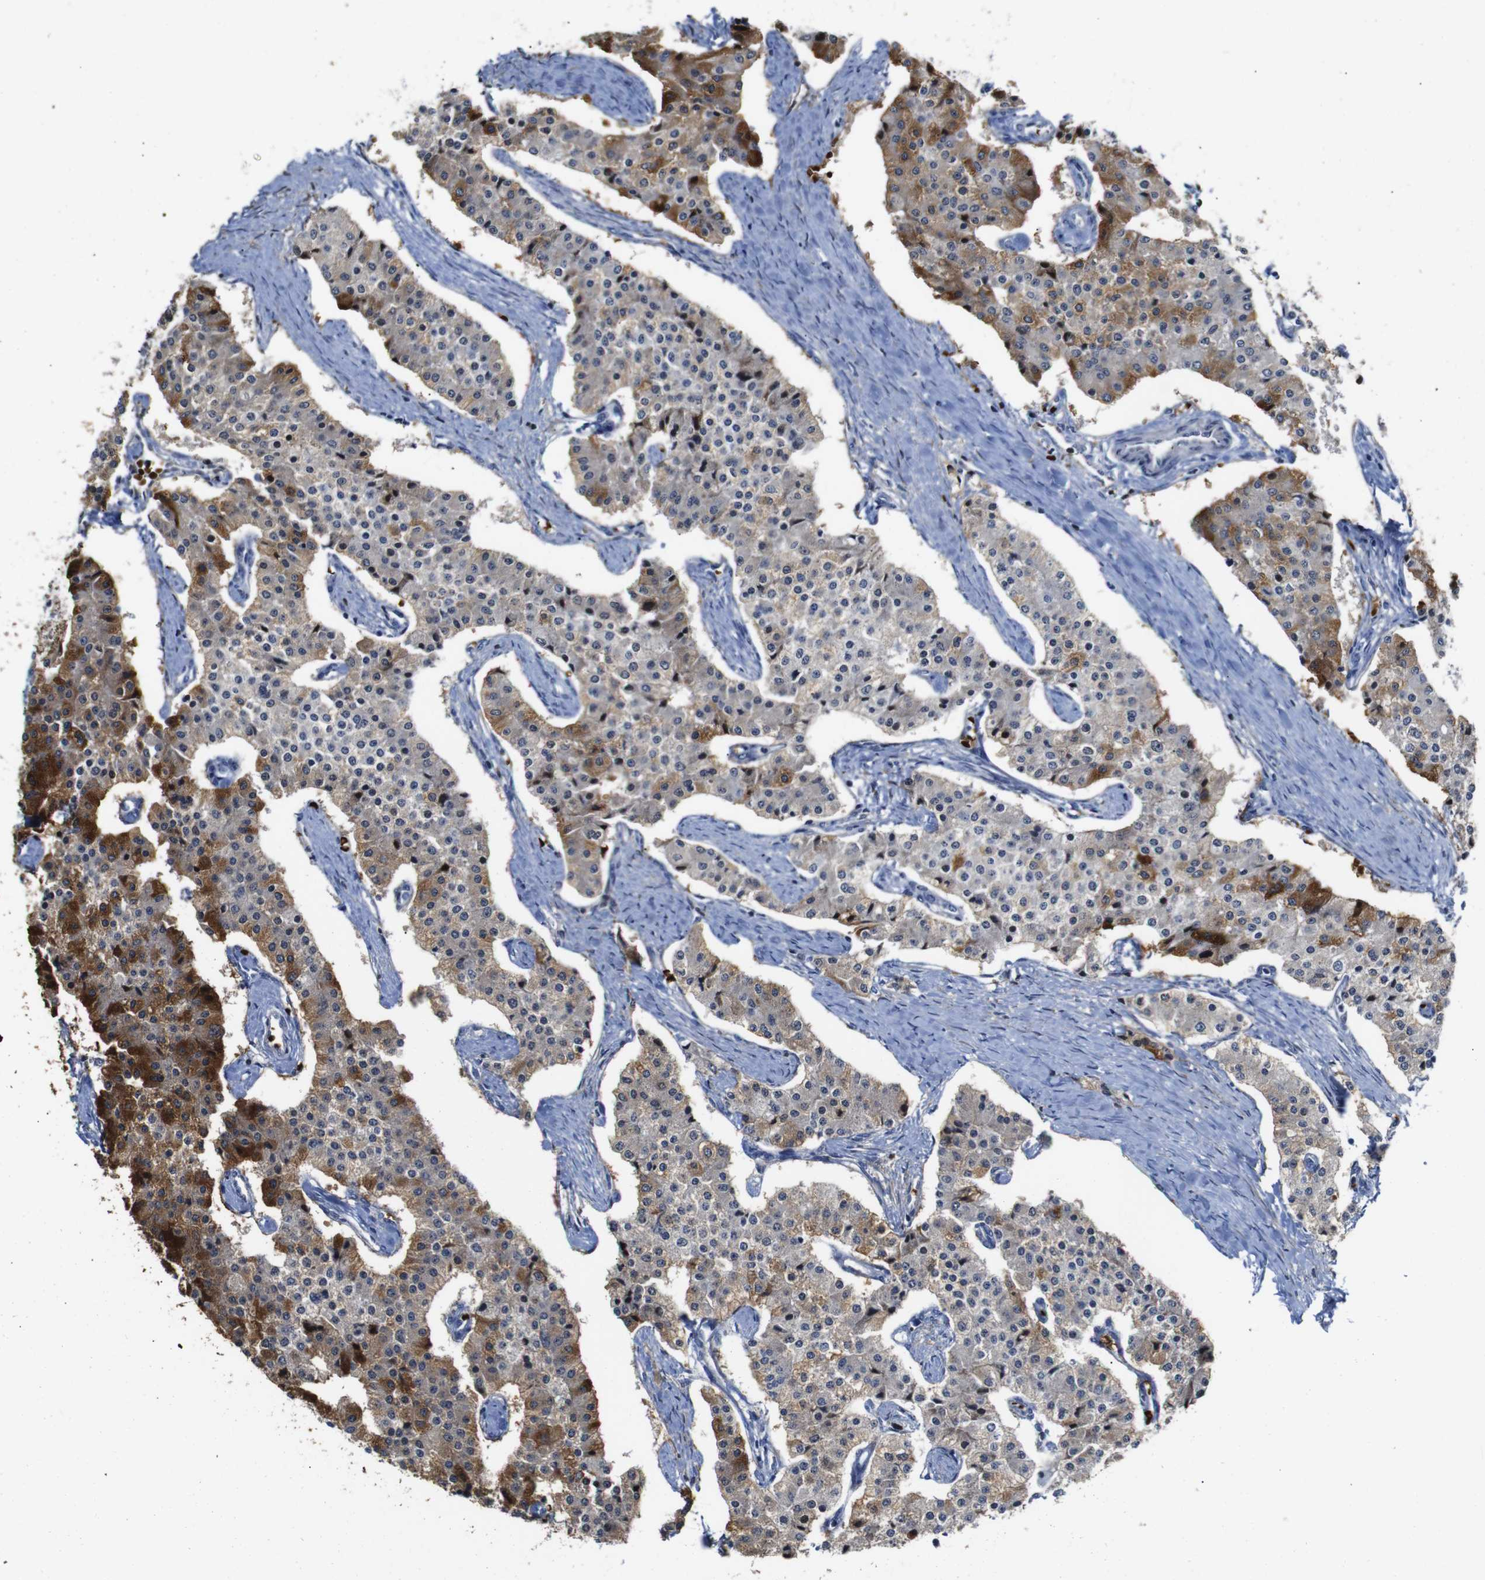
{"staining": {"intensity": "moderate", "quantity": "25%-75%", "location": "cytoplasmic/membranous"}, "tissue": "carcinoid", "cell_type": "Tumor cells", "image_type": "cancer", "snomed": [{"axis": "morphology", "description": "Carcinoid, malignant, NOS"}, {"axis": "topography", "description": "Colon"}], "caption": "Malignant carcinoid tissue displays moderate cytoplasmic/membranous positivity in about 25%-75% of tumor cells", "gene": "TCEAL9", "patient": {"sex": "female", "age": 52}}